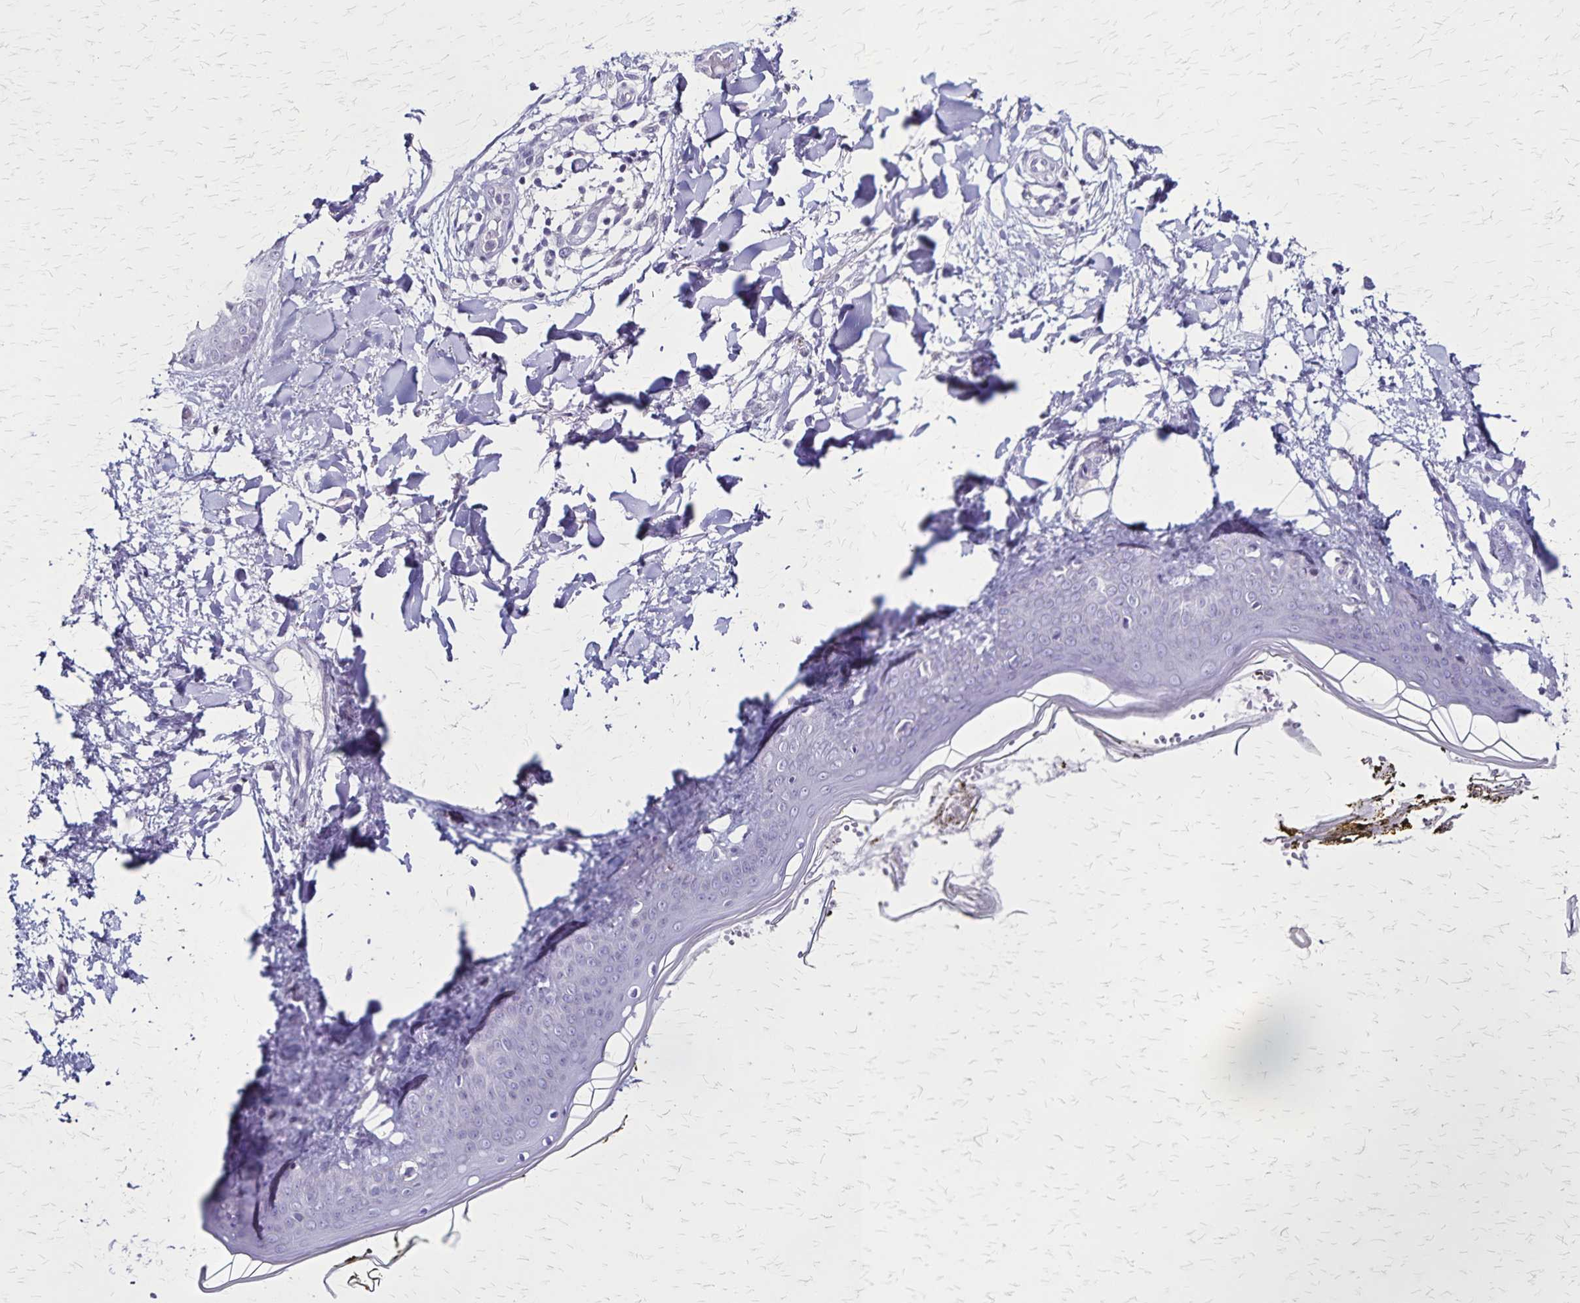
{"staining": {"intensity": "negative", "quantity": "none", "location": "none"}, "tissue": "skin", "cell_type": "Fibroblasts", "image_type": "normal", "snomed": [{"axis": "morphology", "description": "Normal tissue, NOS"}, {"axis": "topography", "description": "Skin"}], "caption": "DAB immunohistochemical staining of benign human skin demonstrates no significant positivity in fibroblasts. (Brightfield microscopy of DAB IHC at high magnification).", "gene": "PLXNA4", "patient": {"sex": "female", "age": 34}}